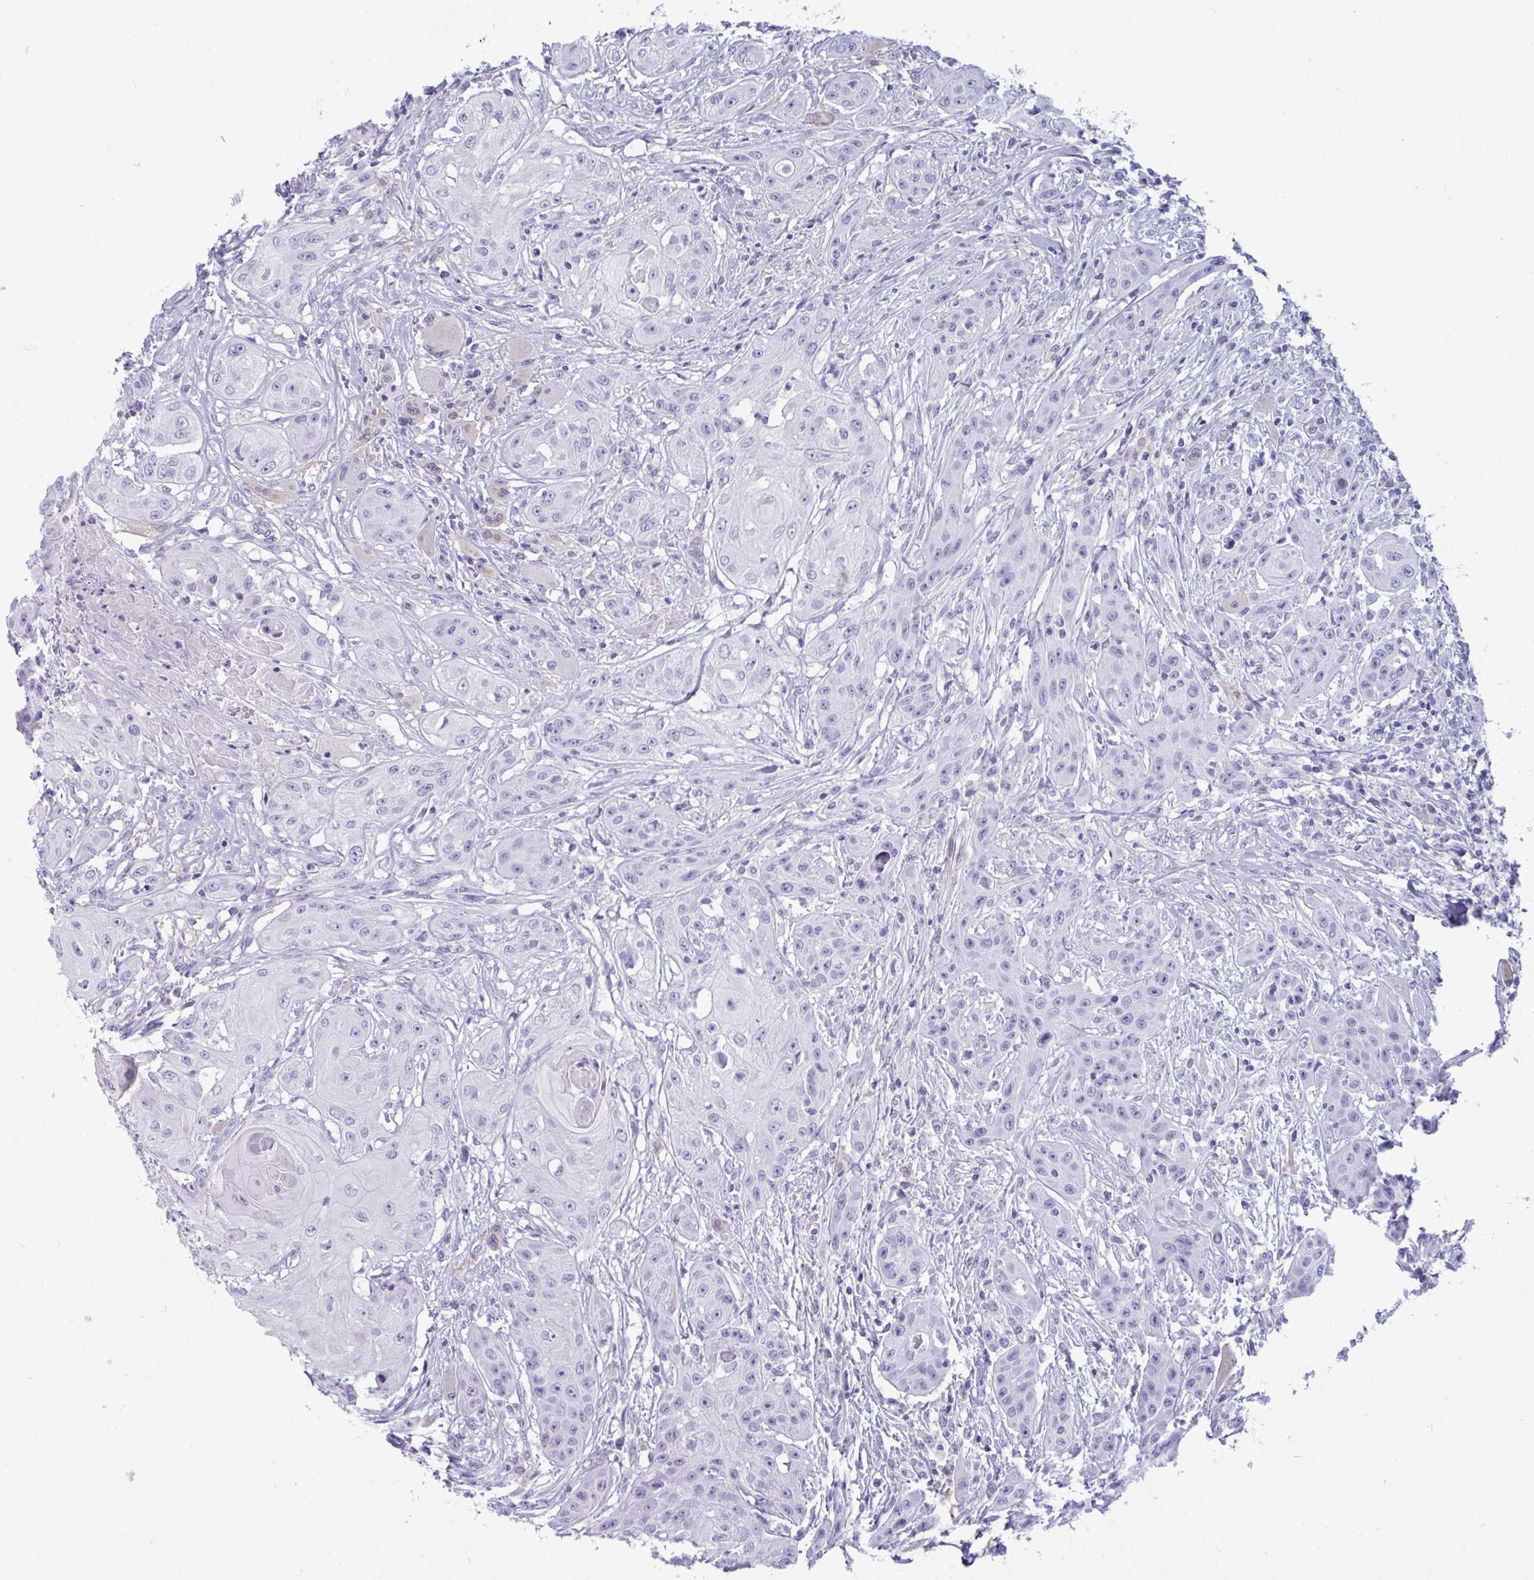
{"staining": {"intensity": "negative", "quantity": "none", "location": "none"}, "tissue": "head and neck cancer", "cell_type": "Tumor cells", "image_type": "cancer", "snomed": [{"axis": "morphology", "description": "Squamous cell carcinoma, NOS"}, {"axis": "topography", "description": "Oral tissue"}, {"axis": "topography", "description": "Head-Neck"}, {"axis": "topography", "description": "Neck, NOS"}], "caption": "Immunohistochemistry of head and neck cancer (squamous cell carcinoma) shows no staining in tumor cells. (Brightfield microscopy of DAB (3,3'-diaminobenzidine) IHC at high magnification).", "gene": "ANKRD60", "patient": {"sex": "female", "age": 55}}